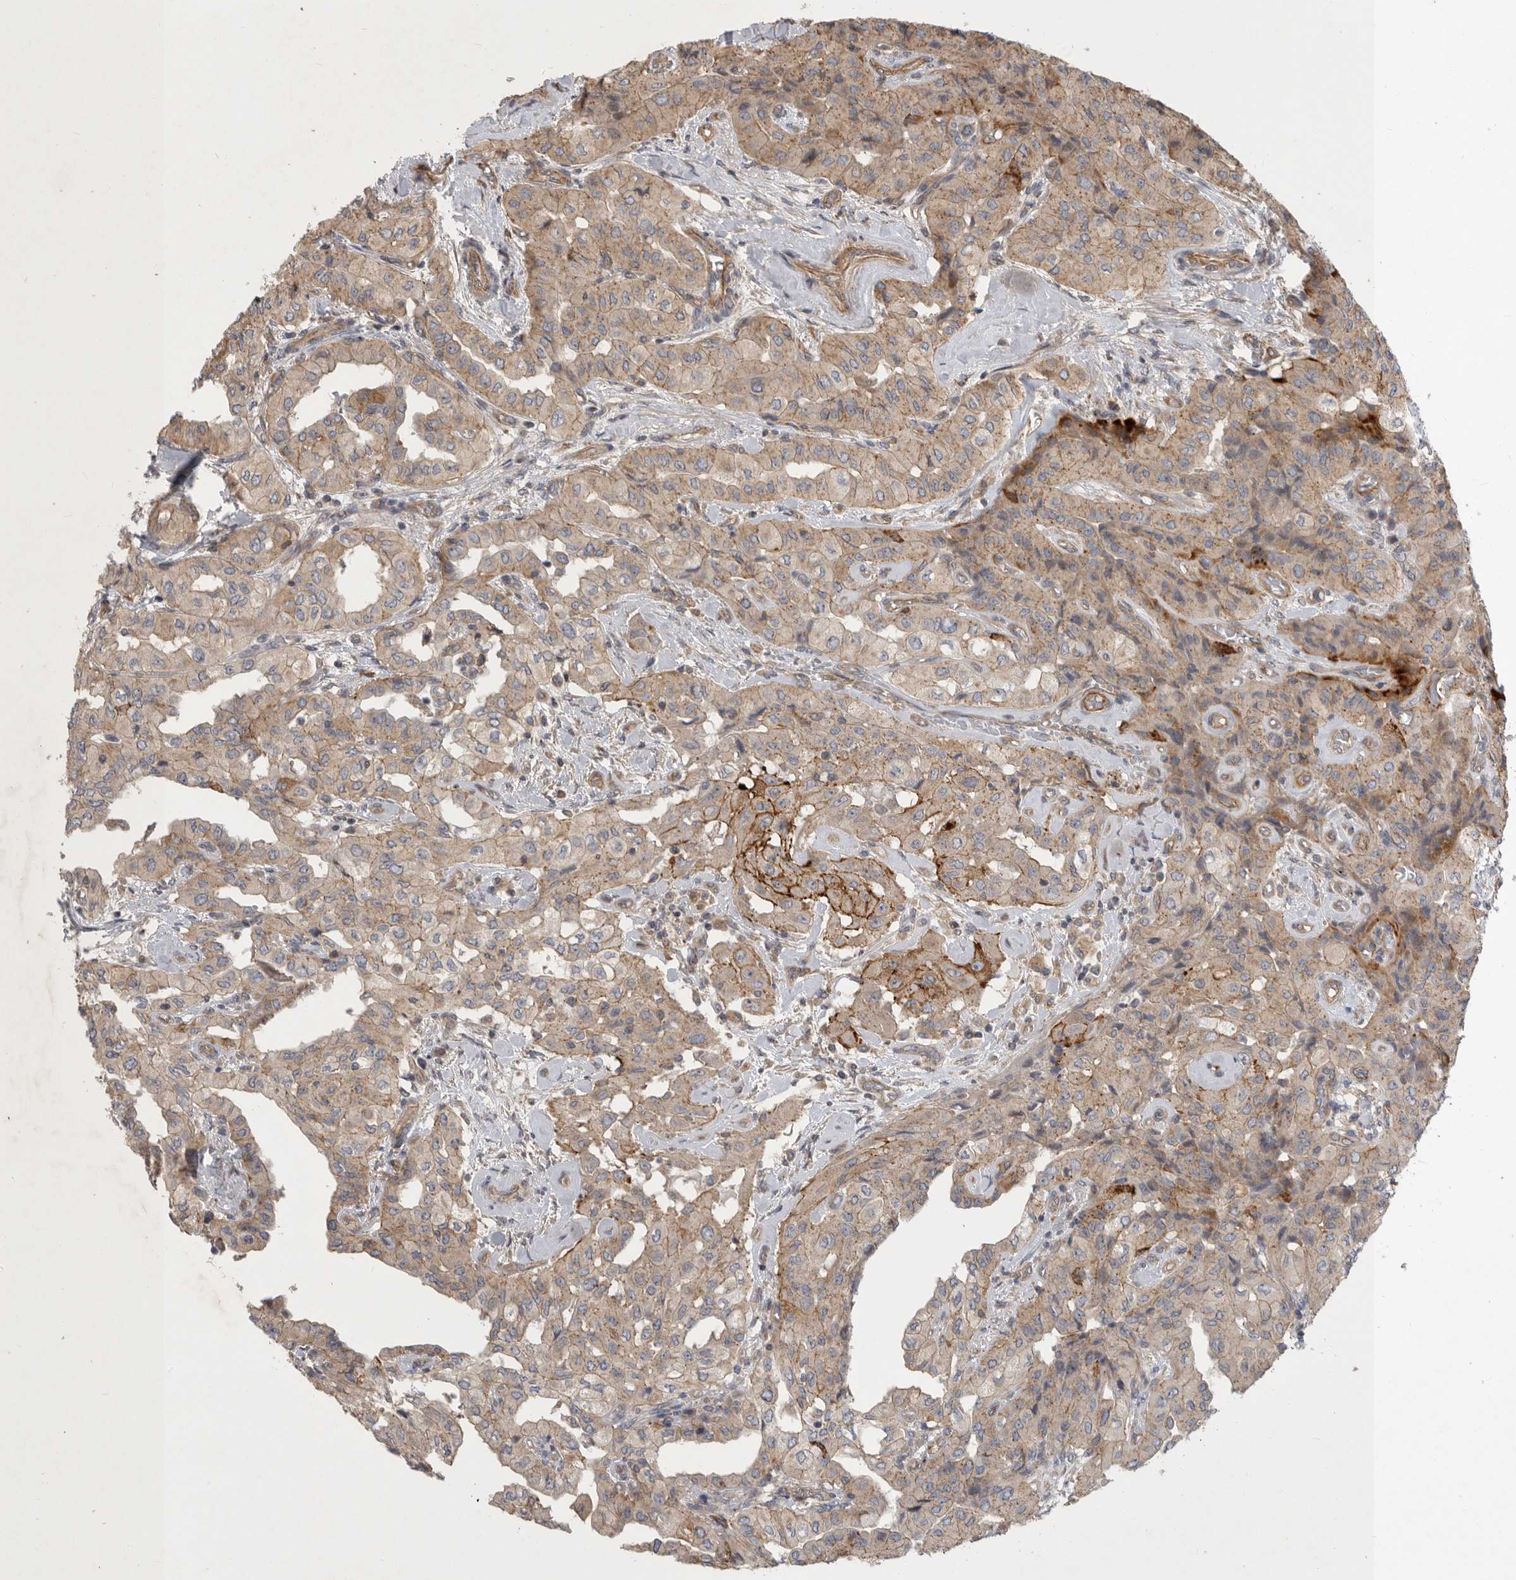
{"staining": {"intensity": "moderate", "quantity": ">75%", "location": "cytoplasmic/membranous"}, "tissue": "thyroid cancer", "cell_type": "Tumor cells", "image_type": "cancer", "snomed": [{"axis": "morphology", "description": "Papillary adenocarcinoma, NOS"}, {"axis": "topography", "description": "Thyroid gland"}], "caption": "Moderate cytoplasmic/membranous positivity is appreciated in about >75% of tumor cells in thyroid papillary adenocarcinoma. Nuclei are stained in blue.", "gene": "MLPH", "patient": {"sex": "female", "age": 59}}